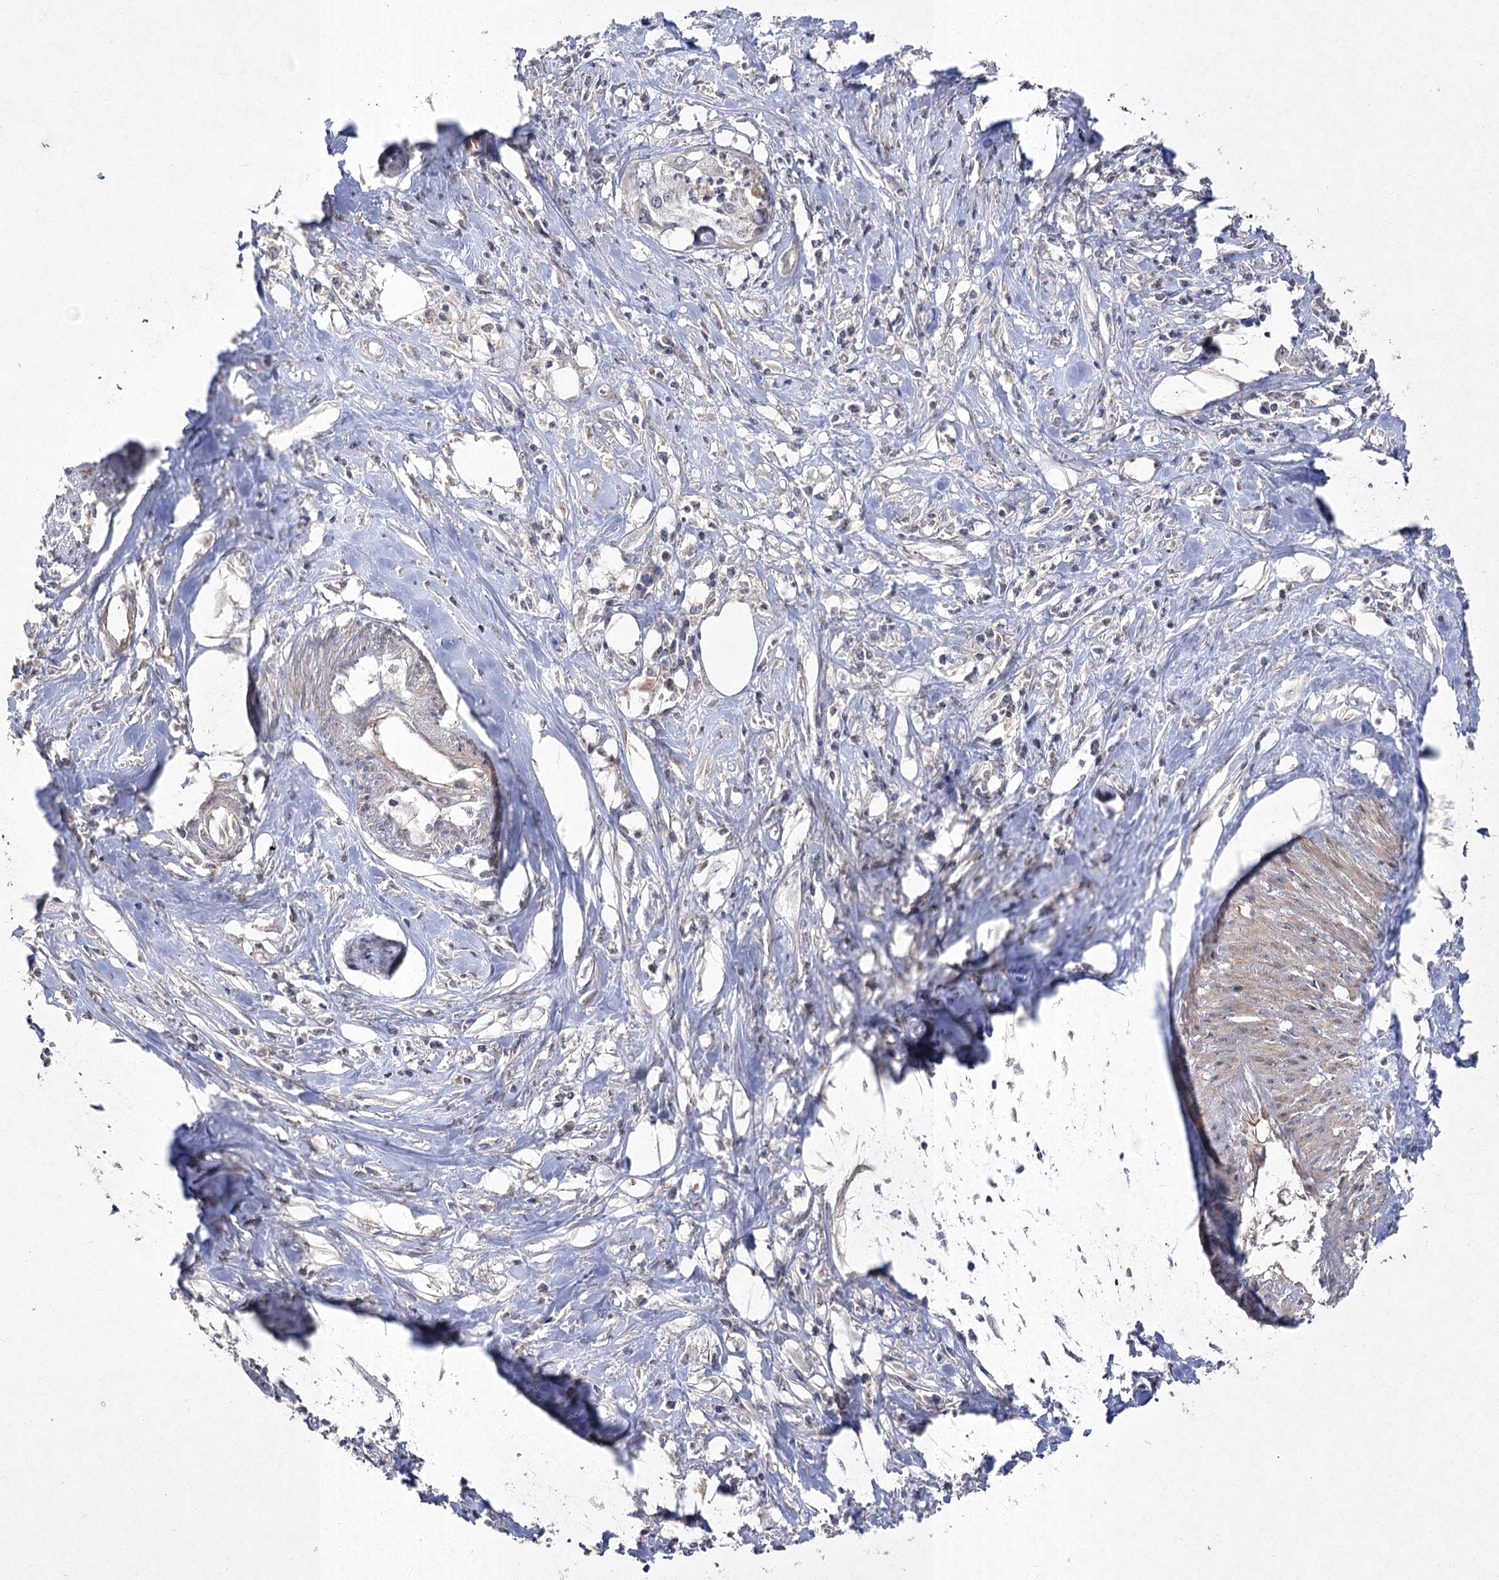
{"staining": {"intensity": "negative", "quantity": "none", "location": "none"}, "tissue": "cervical cancer", "cell_type": "Tumor cells", "image_type": "cancer", "snomed": [{"axis": "morphology", "description": "Squamous cell carcinoma, NOS"}, {"axis": "topography", "description": "Cervix"}], "caption": "Micrograph shows no significant protein expression in tumor cells of cervical squamous cell carcinoma.", "gene": "FANCL", "patient": {"sex": "female", "age": 31}}